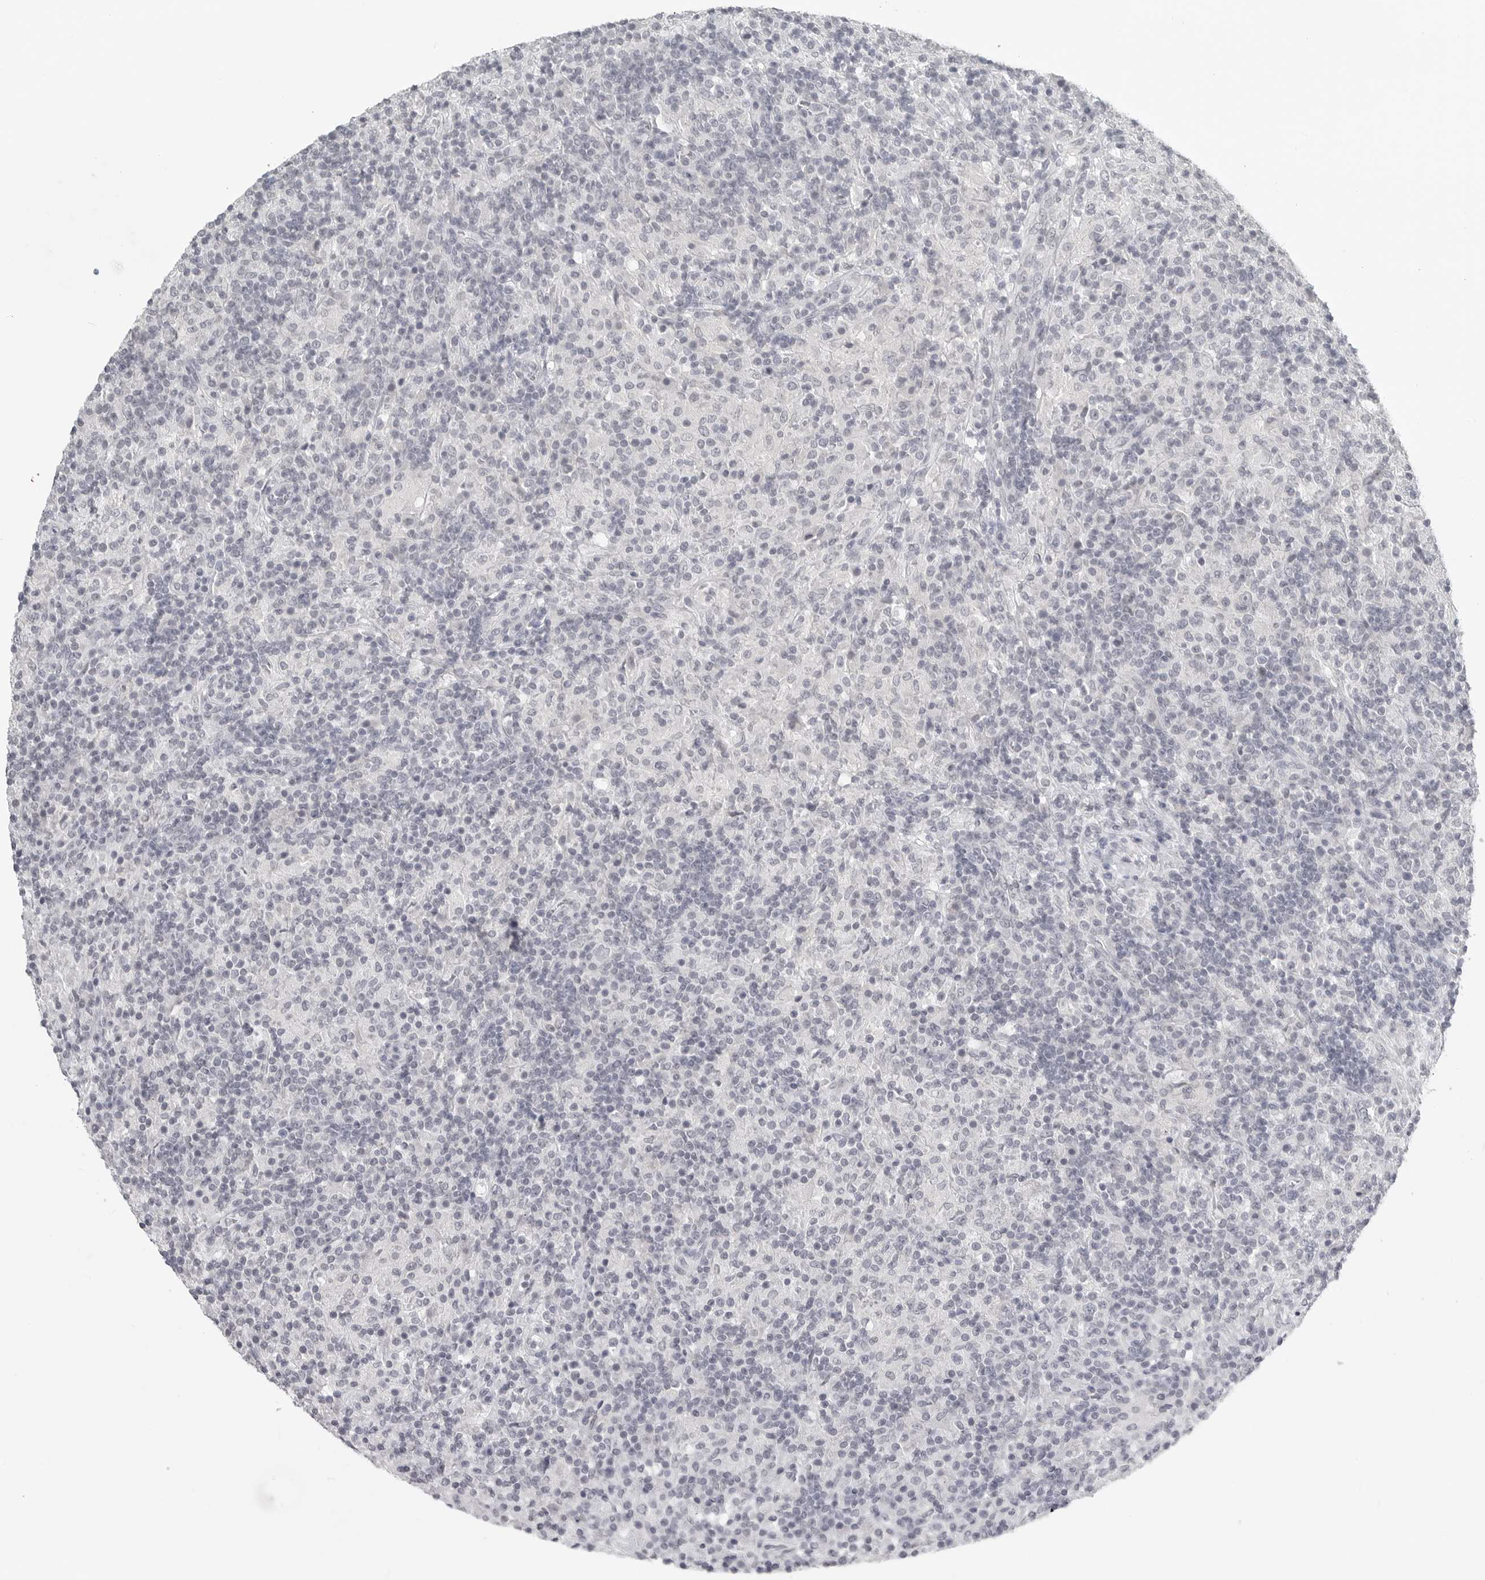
{"staining": {"intensity": "negative", "quantity": "none", "location": "none"}, "tissue": "lymphoma", "cell_type": "Tumor cells", "image_type": "cancer", "snomed": [{"axis": "morphology", "description": "Hodgkin's disease, NOS"}, {"axis": "topography", "description": "Lymph node"}], "caption": "Tumor cells show no significant staining in Hodgkin's disease. (Immunohistochemistry, brightfield microscopy, high magnification).", "gene": "BPIFA1", "patient": {"sex": "male", "age": 70}}